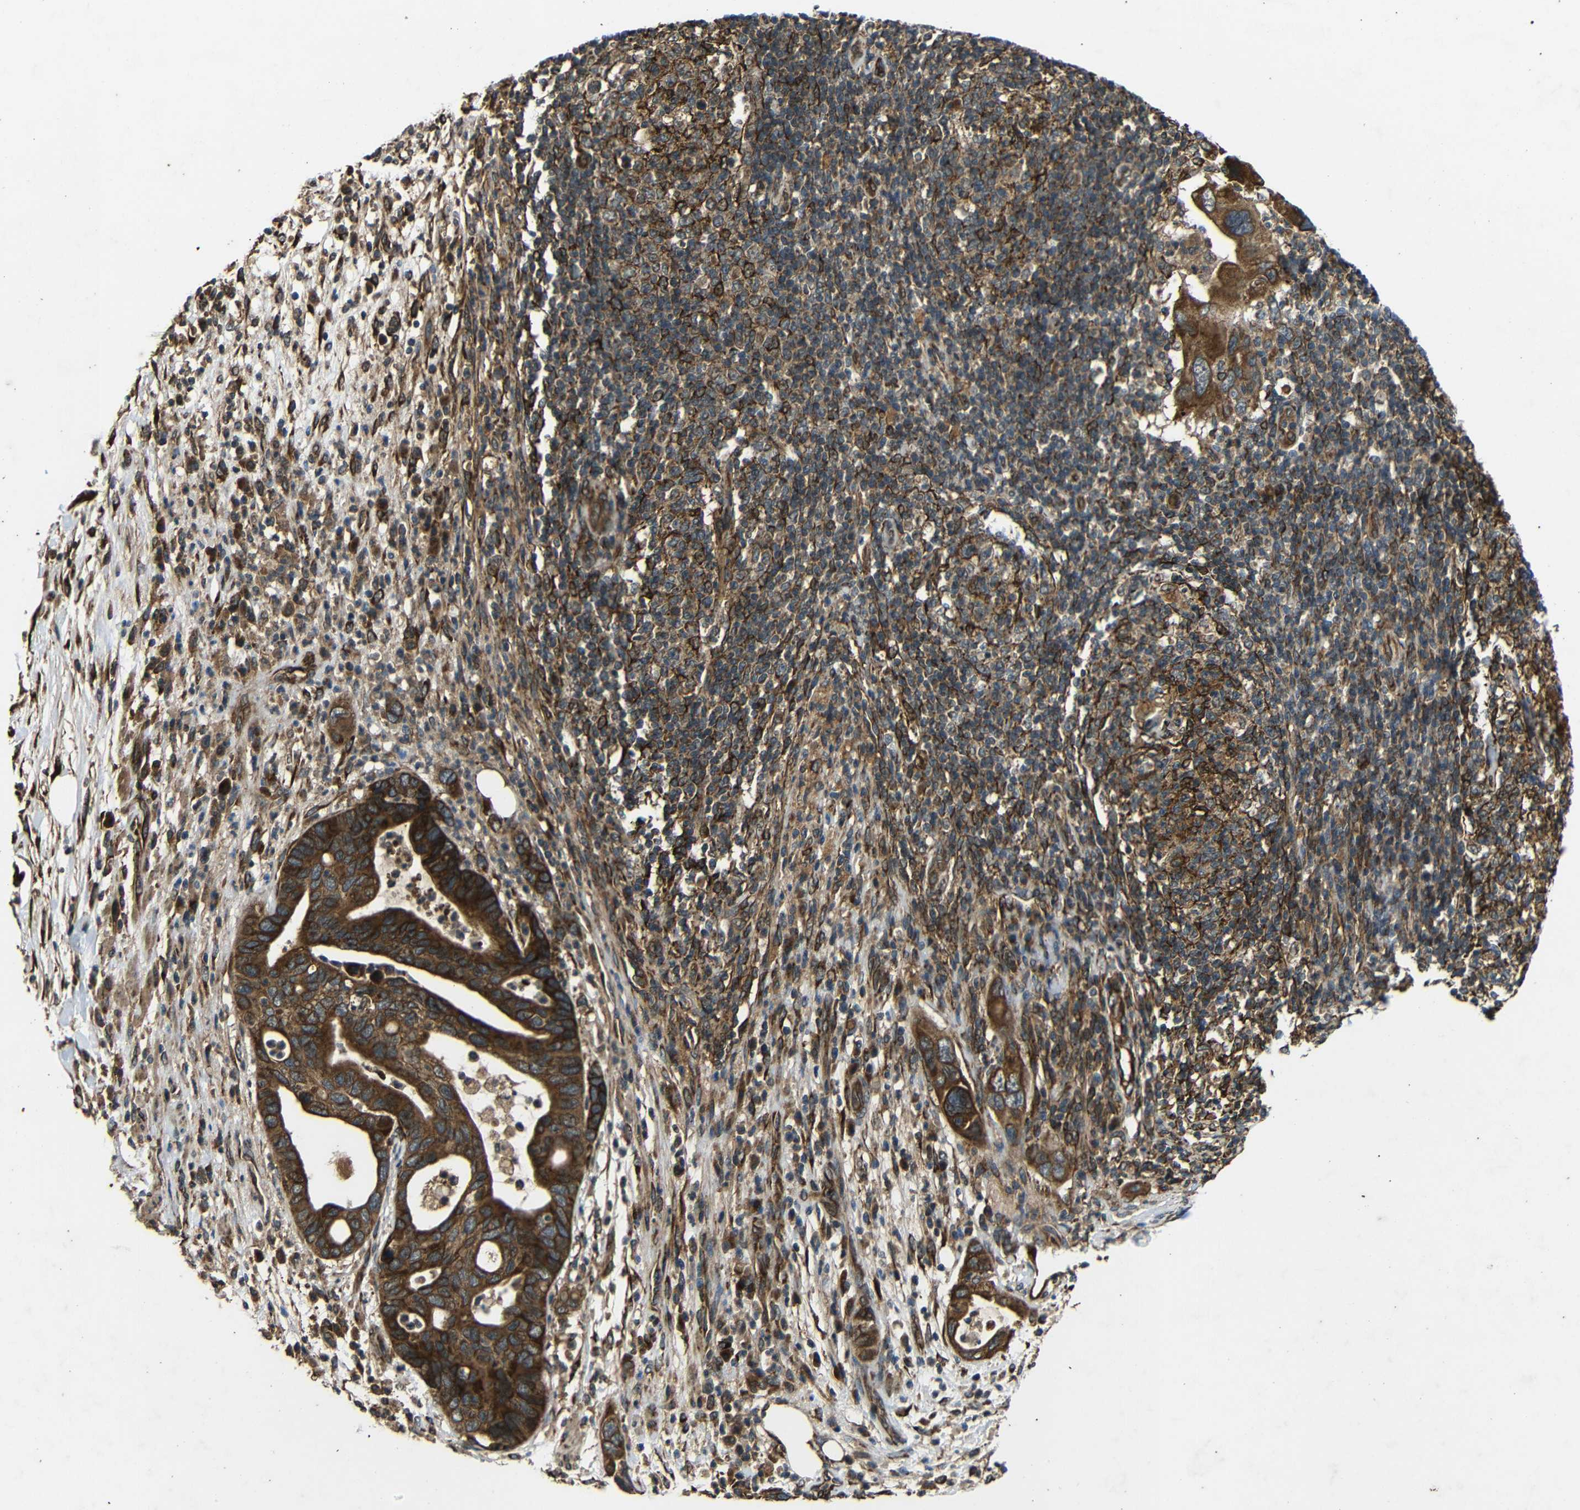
{"staining": {"intensity": "strong", "quantity": ">75%", "location": "cytoplasmic/membranous"}, "tissue": "pancreatic cancer", "cell_type": "Tumor cells", "image_type": "cancer", "snomed": [{"axis": "morphology", "description": "Adenocarcinoma, NOS"}, {"axis": "topography", "description": "Pancreas"}], "caption": "The histopathology image demonstrates immunohistochemical staining of pancreatic cancer (adenocarcinoma). There is strong cytoplasmic/membranous expression is identified in about >75% of tumor cells. Ihc stains the protein of interest in brown and the nuclei are stained blue.", "gene": "TRPC1", "patient": {"sex": "female", "age": 71}}